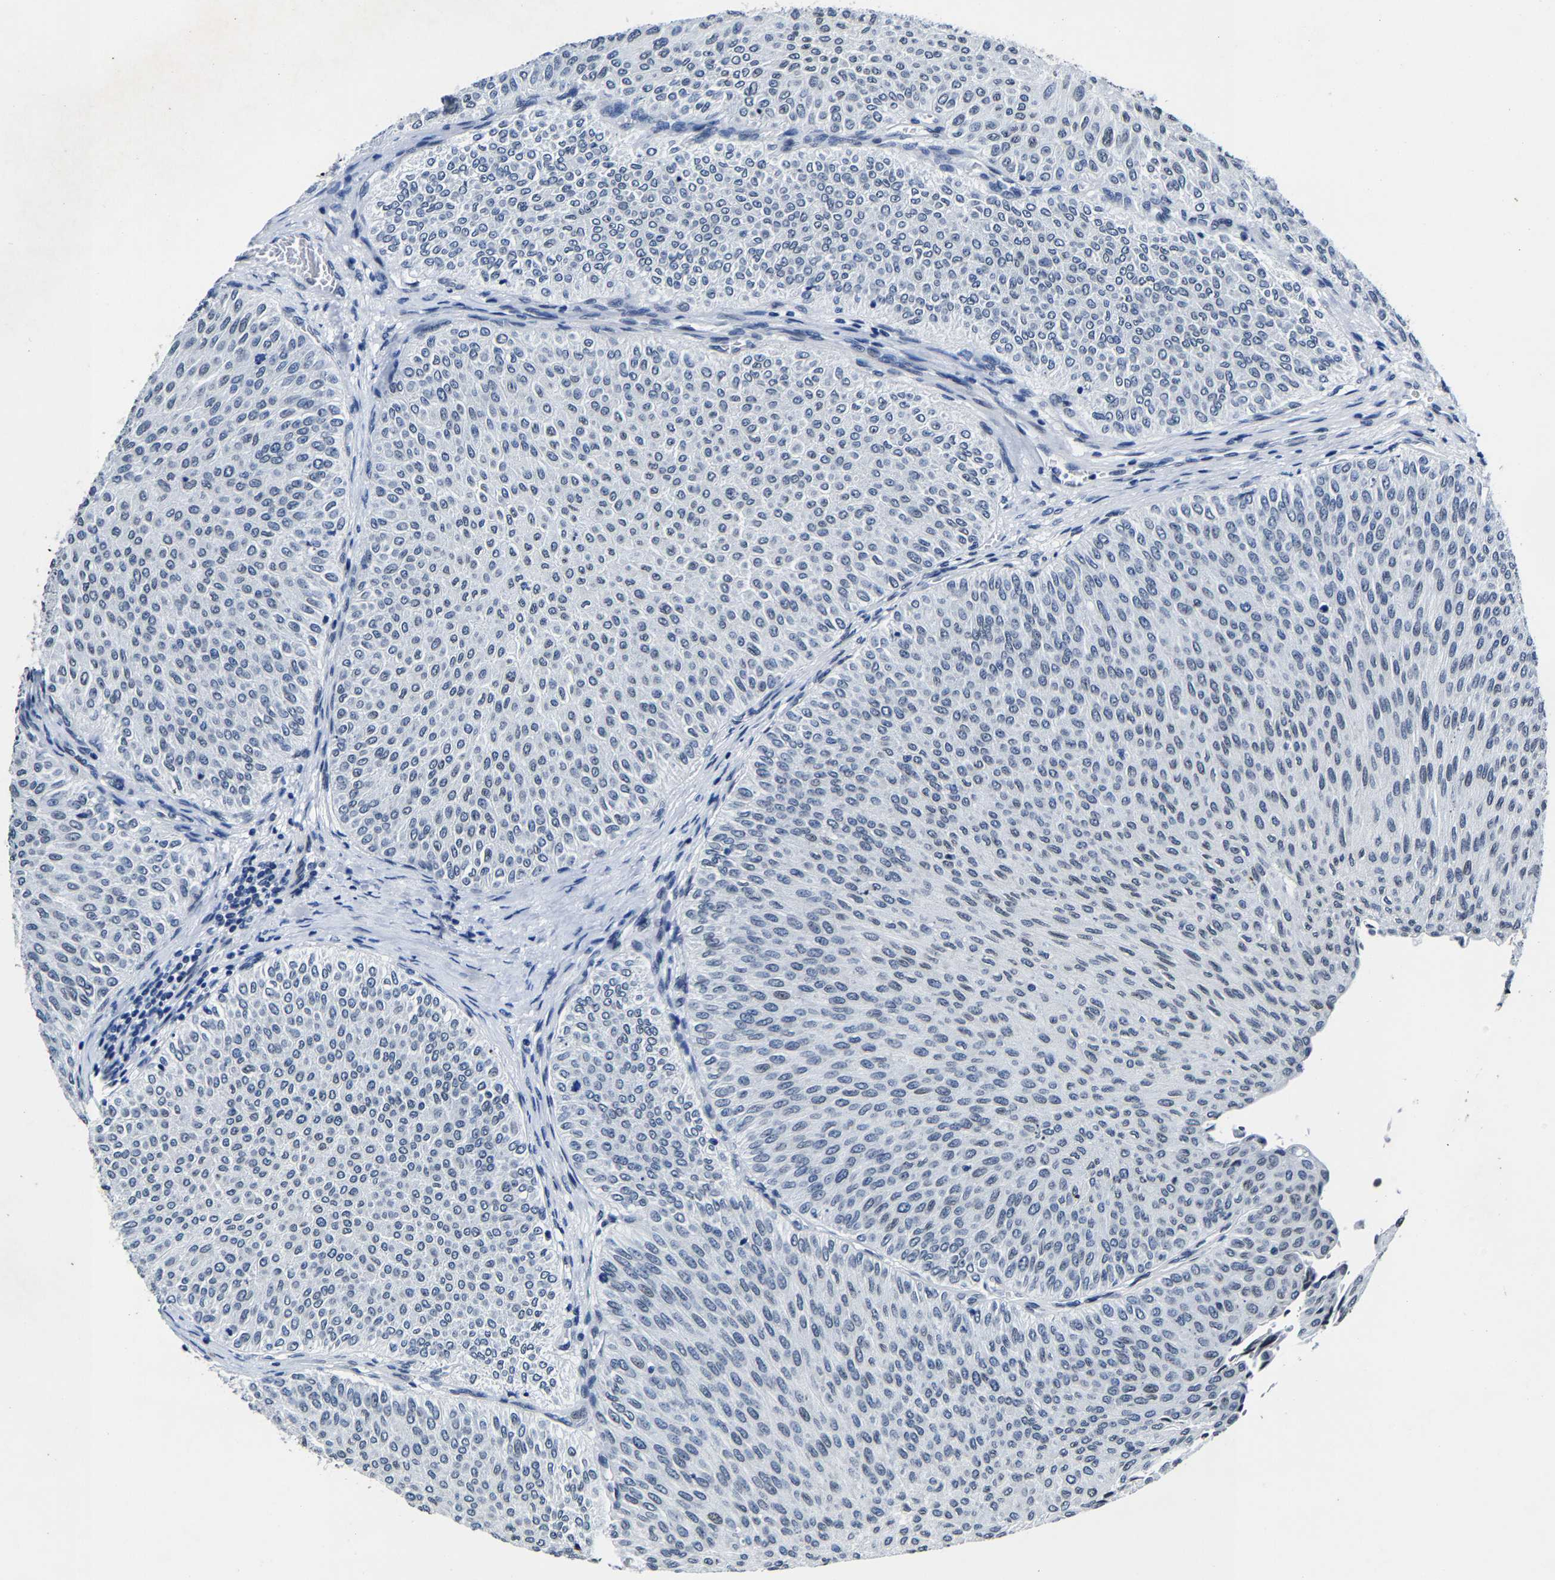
{"staining": {"intensity": "weak", "quantity": "<25%", "location": "nuclear"}, "tissue": "urothelial cancer", "cell_type": "Tumor cells", "image_type": "cancer", "snomed": [{"axis": "morphology", "description": "Urothelial carcinoma, Low grade"}, {"axis": "topography", "description": "Urinary bladder"}], "caption": "An immunohistochemistry micrograph of low-grade urothelial carcinoma is shown. There is no staining in tumor cells of low-grade urothelial carcinoma.", "gene": "UBN2", "patient": {"sex": "male", "age": 78}}